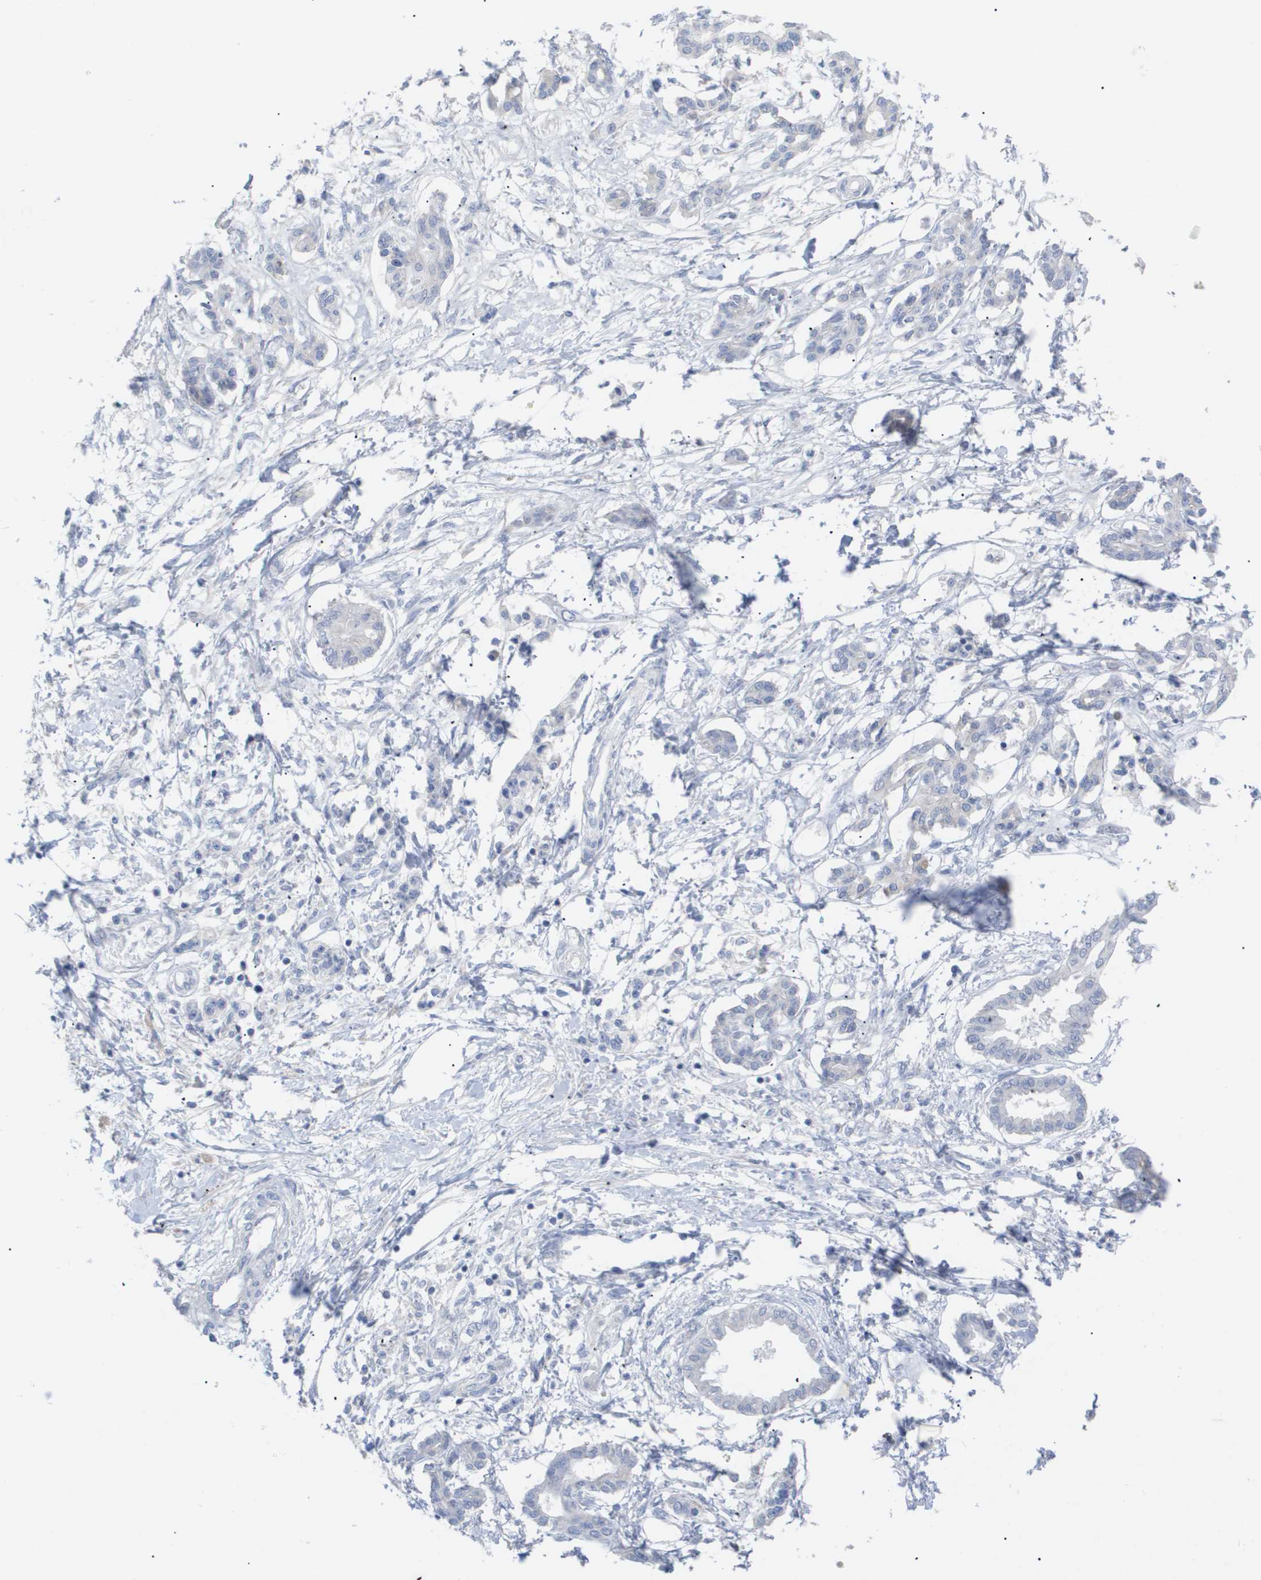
{"staining": {"intensity": "negative", "quantity": "none", "location": "none"}, "tissue": "pancreatic cancer", "cell_type": "Tumor cells", "image_type": "cancer", "snomed": [{"axis": "morphology", "description": "Adenocarcinoma, NOS"}, {"axis": "topography", "description": "Pancreas"}], "caption": "A high-resolution photomicrograph shows immunohistochemistry staining of pancreatic cancer (adenocarcinoma), which displays no significant staining in tumor cells. The staining was performed using DAB to visualize the protein expression in brown, while the nuclei were stained in blue with hematoxylin (Magnification: 20x).", "gene": "CAV3", "patient": {"sex": "male", "age": 56}}